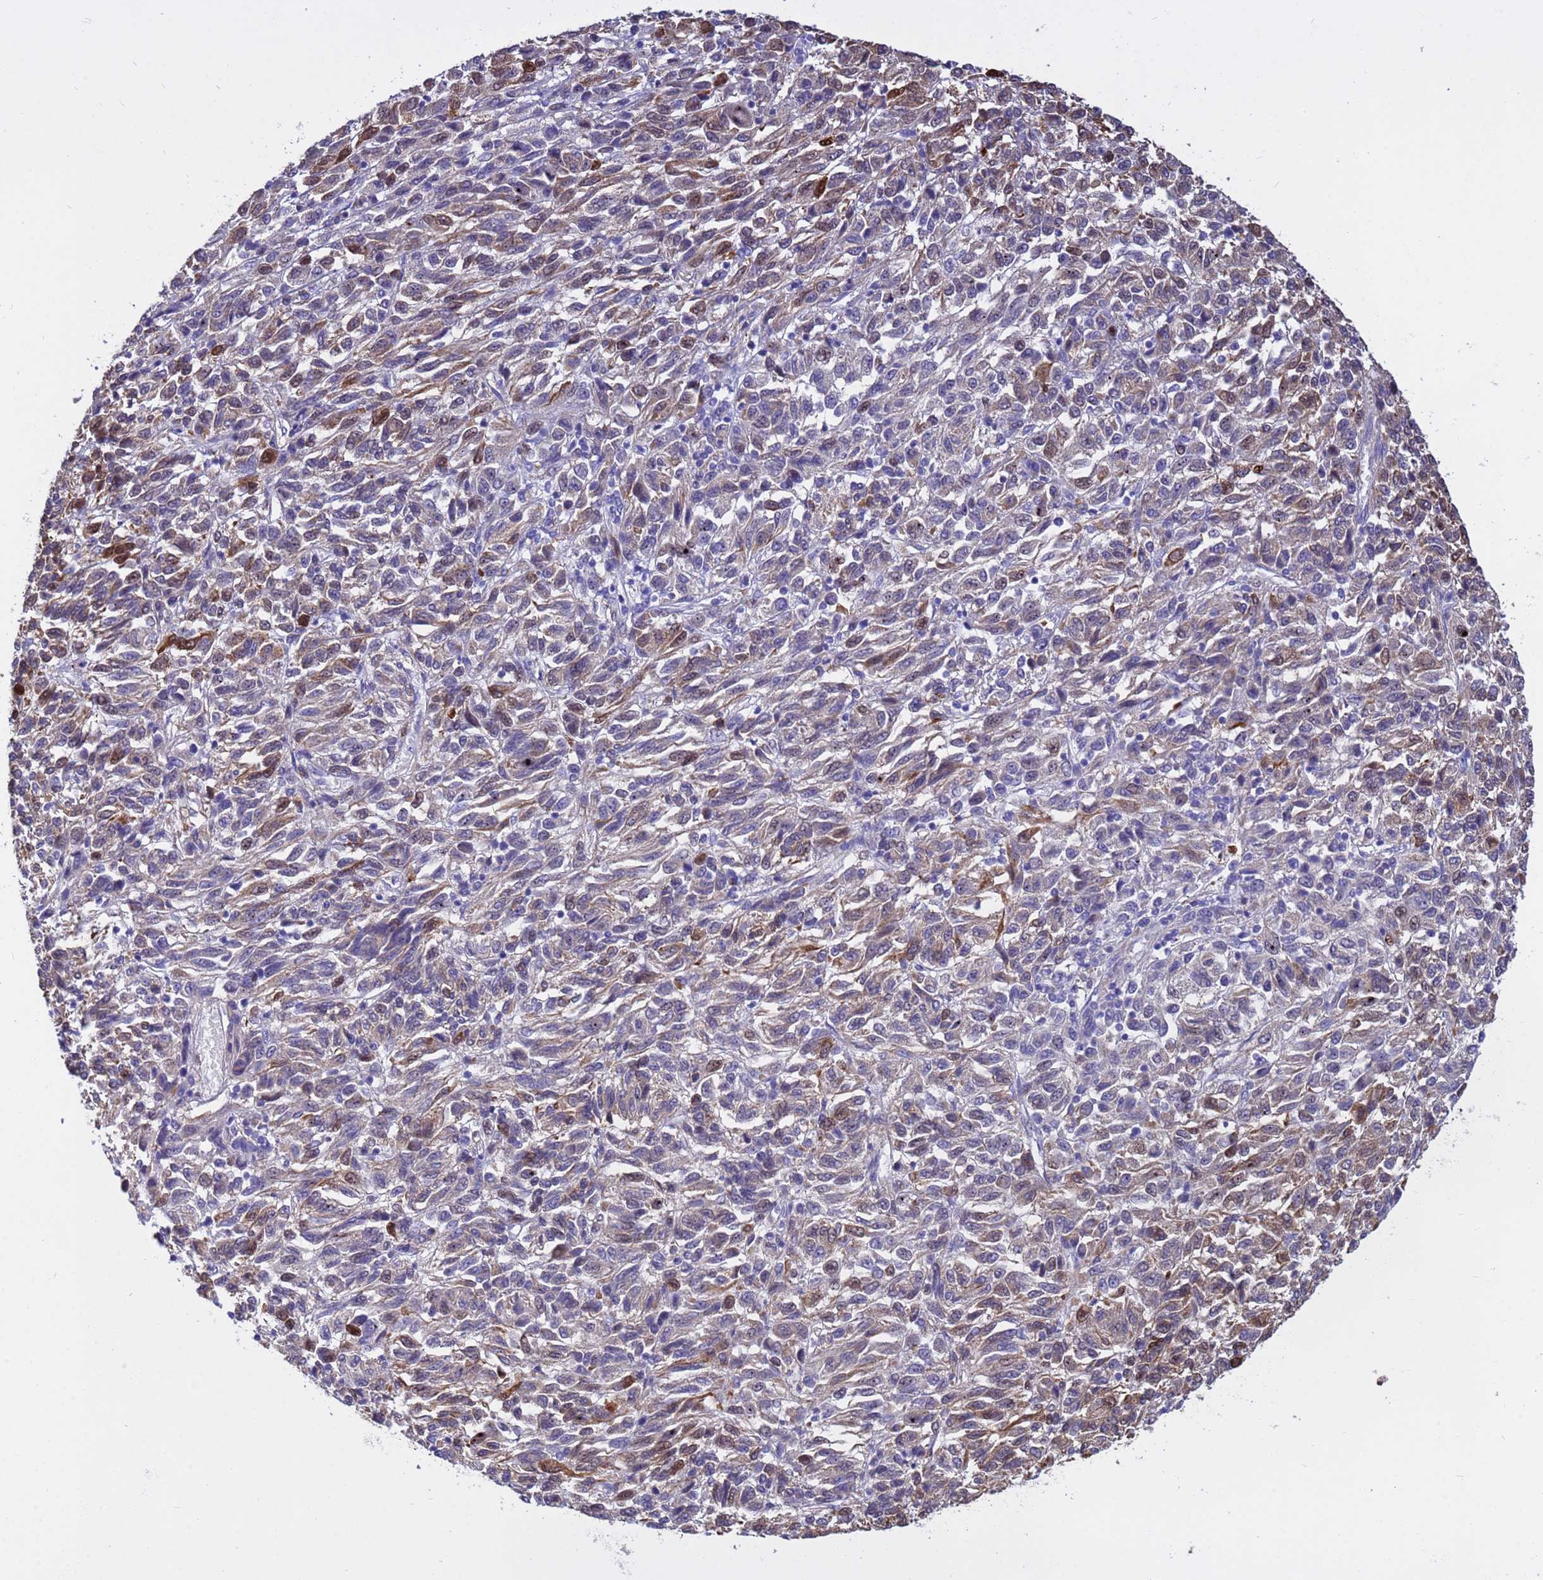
{"staining": {"intensity": "moderate", "quantity": "25%-75%", "location": "cytoplasmic/membranous,nuclear"}, "tissue": "melanoma", "cell_type": "Tumor cells", "image_type": "cancer", "snomed": [{"axis": "morphology", "description": "Malignant melanoma, Metastatic site"}, {"axis": "topography", "description": "Lung"}], "caption": "Immunohistochemical staining of human malignant melanoma (metastatic site) demonstrates medium levels of moderate cytoplasmic/membranous and nuclear staining in about 25%-75% of tumor cells.", "gene": "TUBGCP3", "patient": {"sex": "male", "age": 64}}